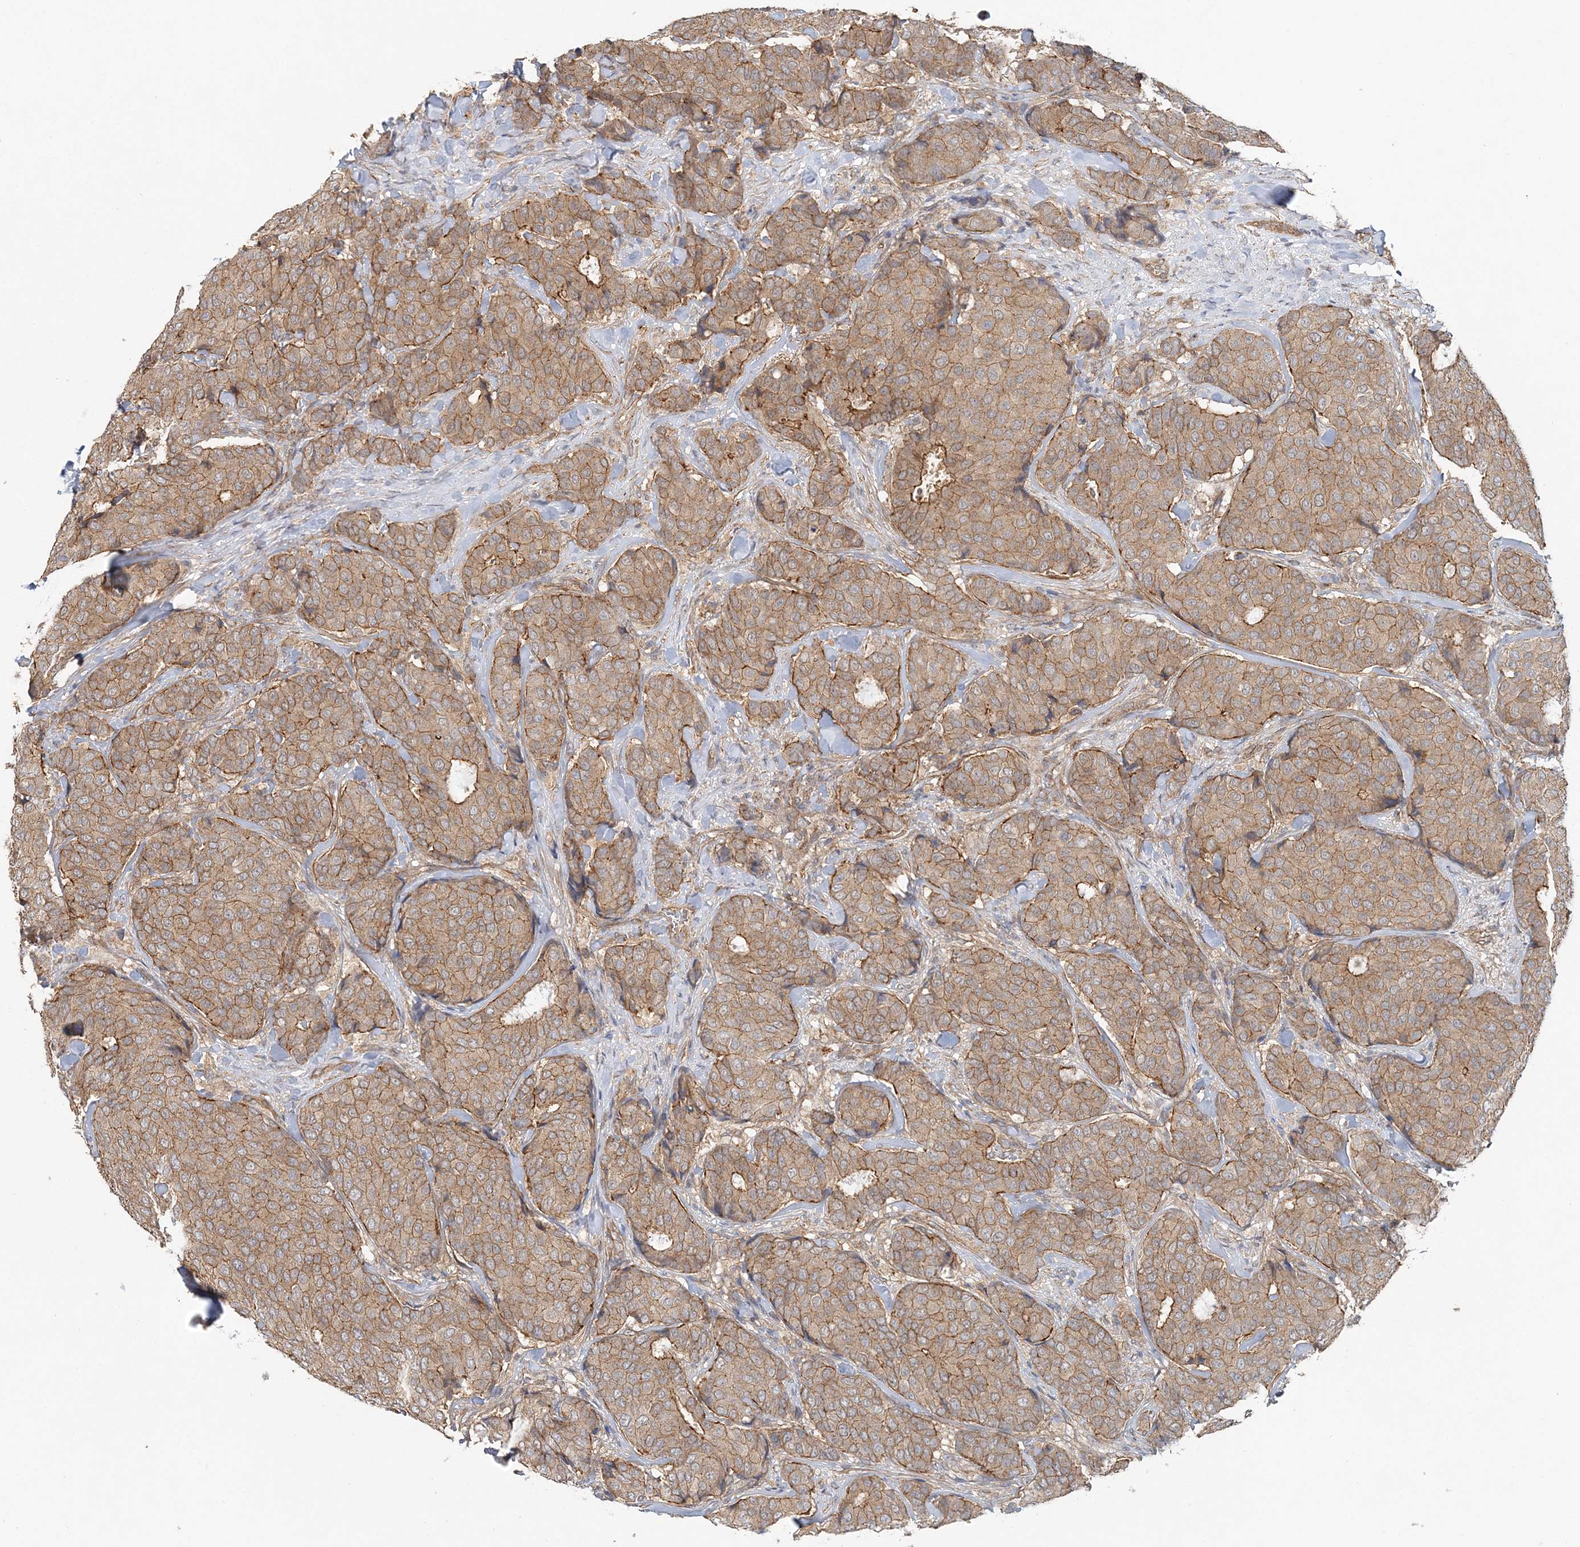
{"staining": {"intensity": "moderate", "quantity": "25%-75%", "location": "cytoplasmic/membranous"}, "tissue": "breast cancer", "cell_type": "Tumor cells", "image_type": "cancer", "snomed": [{"axis": "morphology", "description": "Duct carcinoma"}, {"axis": "topography", "description": "Breast"}], "caption": "DAB (3,3'-diaminobenzidine) immunohistochemical staining of breast cancer (invasive ductal carcinoma) demonstrates moderate cytoplasmic/membranous protein staining in about 25%-75% of tumor cells.", "gene": "MAT2B", "patient": {"sex": "female", "age": 75}}